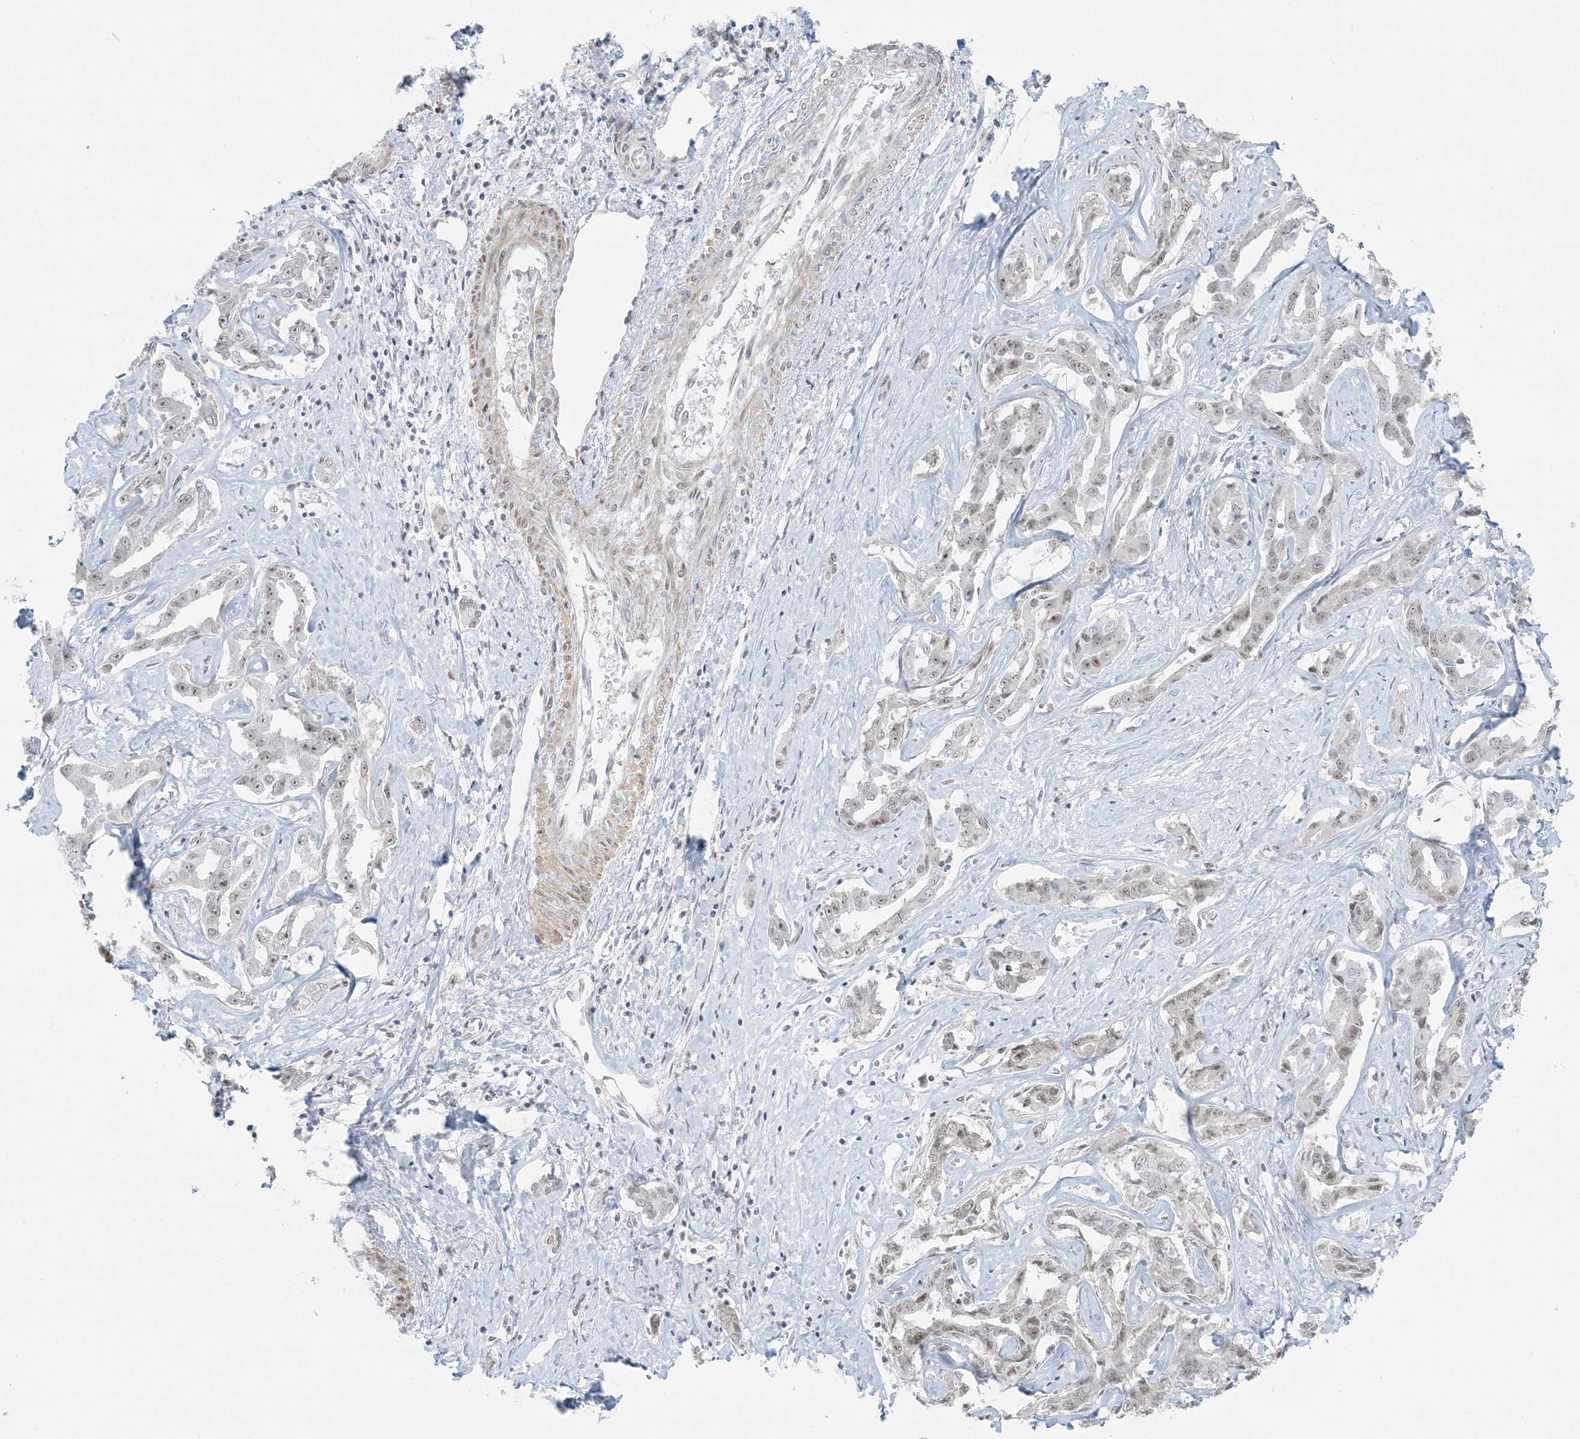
{"staining": {"intensity": "weak", "quantity": "25%-75%", "location": "nuclear"}, "tissue": "liver cancer", "cell_type": "Tumor cells", "image_type": "cancer", "snomed": [{"axis": "morphology", "description": "Cholangiocarcinoma"}, {"axis": "topography", "description": "Liver"}], "caption": "Protein analysis of liver cancer (cholangiocarcinoma) tissue demonstrates weak nuclear staining in about 25%-75% of tumor cells. The staining is performed using DAB (3,3'-diaminobenzidine) brown chromogen to label protein expression. The nuclei are counter-stained blue using hematoxylin.", "gene": "ZNF787", "patient": {"sex": "male", "age": 59}}